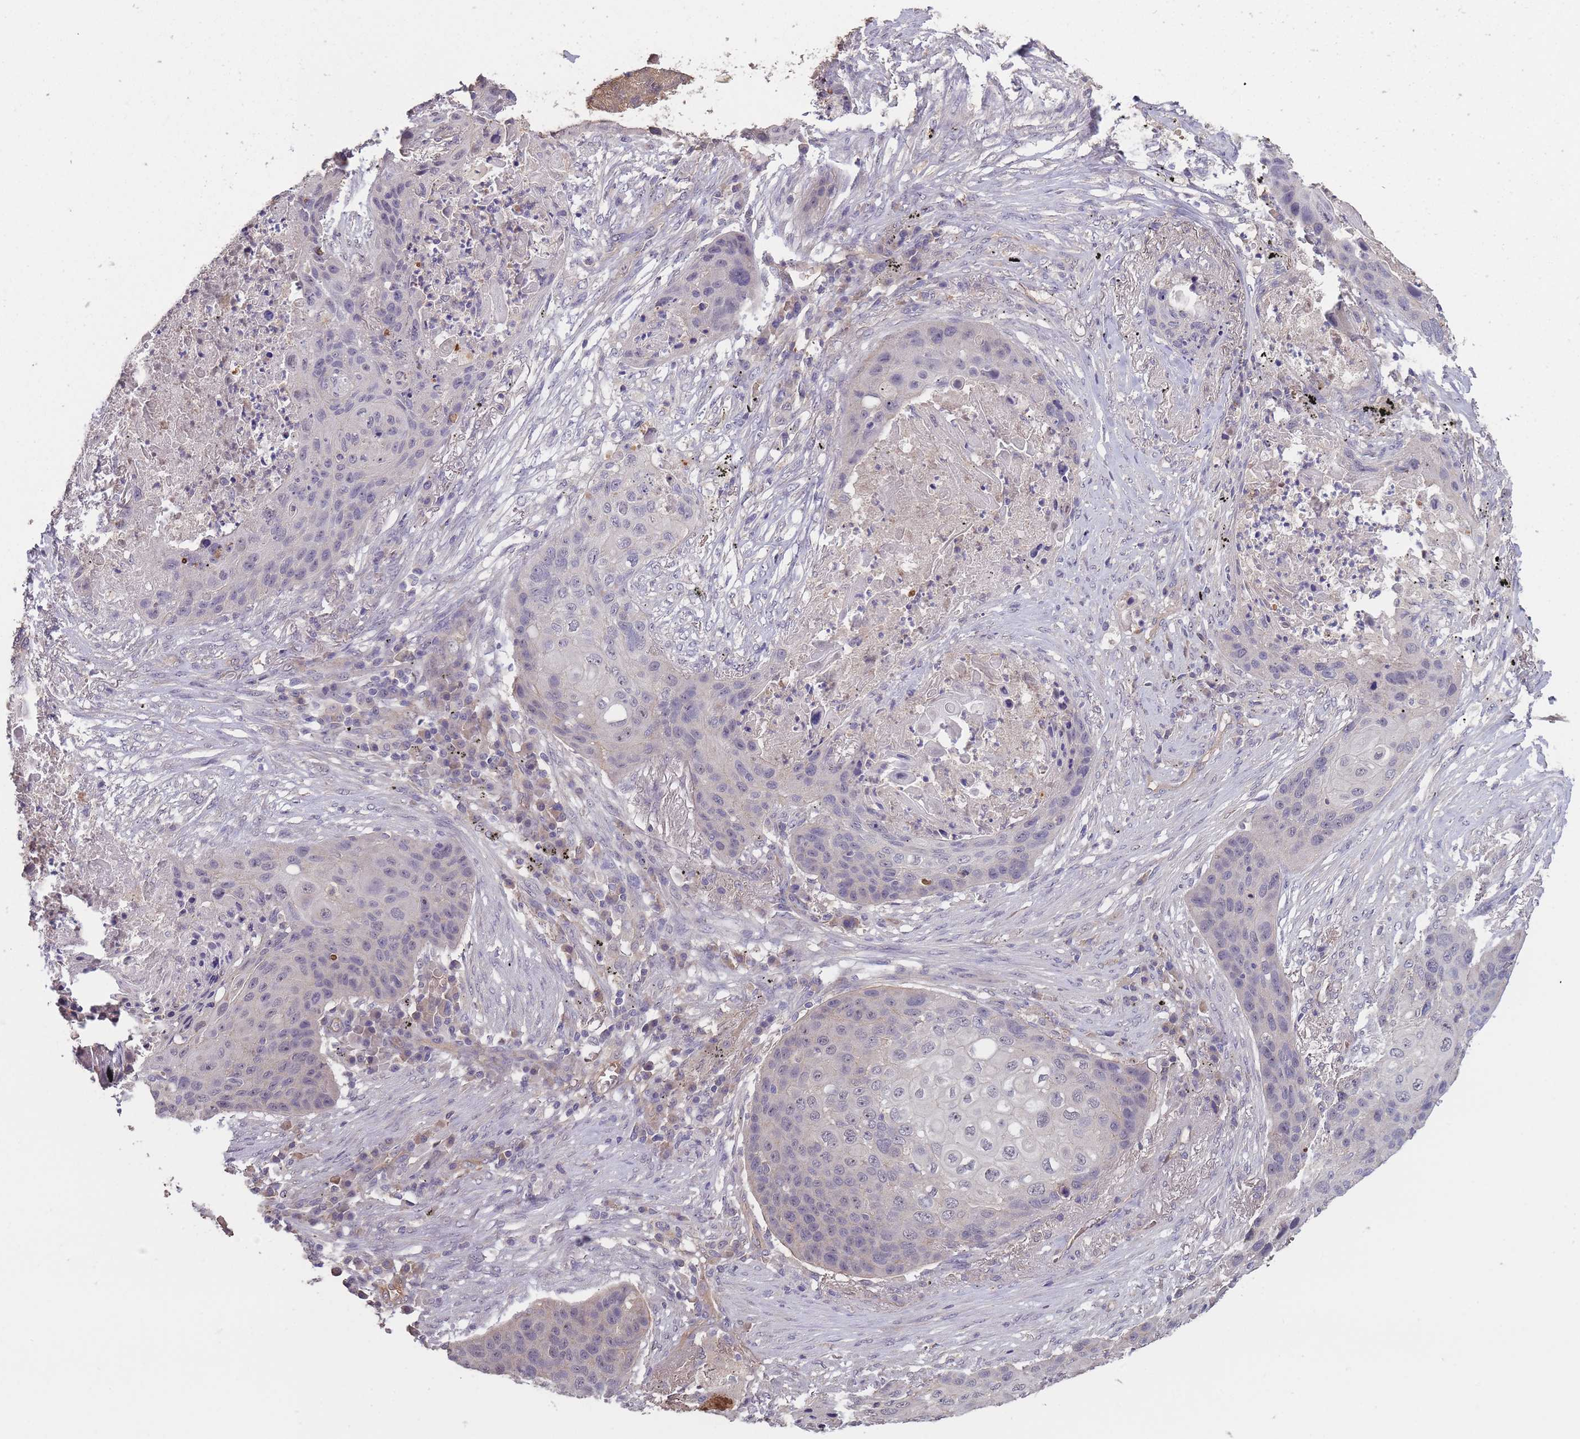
{"staining": {"intensity": "negative", "quantity": "none", "location": "none"}, "tissue": "lung cancer", "cell_type": "Tumor cells", "image_type": "cancer", "snomed": [{"axis": "morphology", "description": "Squamous cell carcinoma, NOS"}, {"axis": "topography", "description": "Lung"}], "caption": "The immunohistochemistry (IHC) photomicrograph has no significant expression in tumor cells of lung squamous cell carcinoma tissue.", "gene": "KIAA1755", "patient": {"sex": "female", "age": 63}}